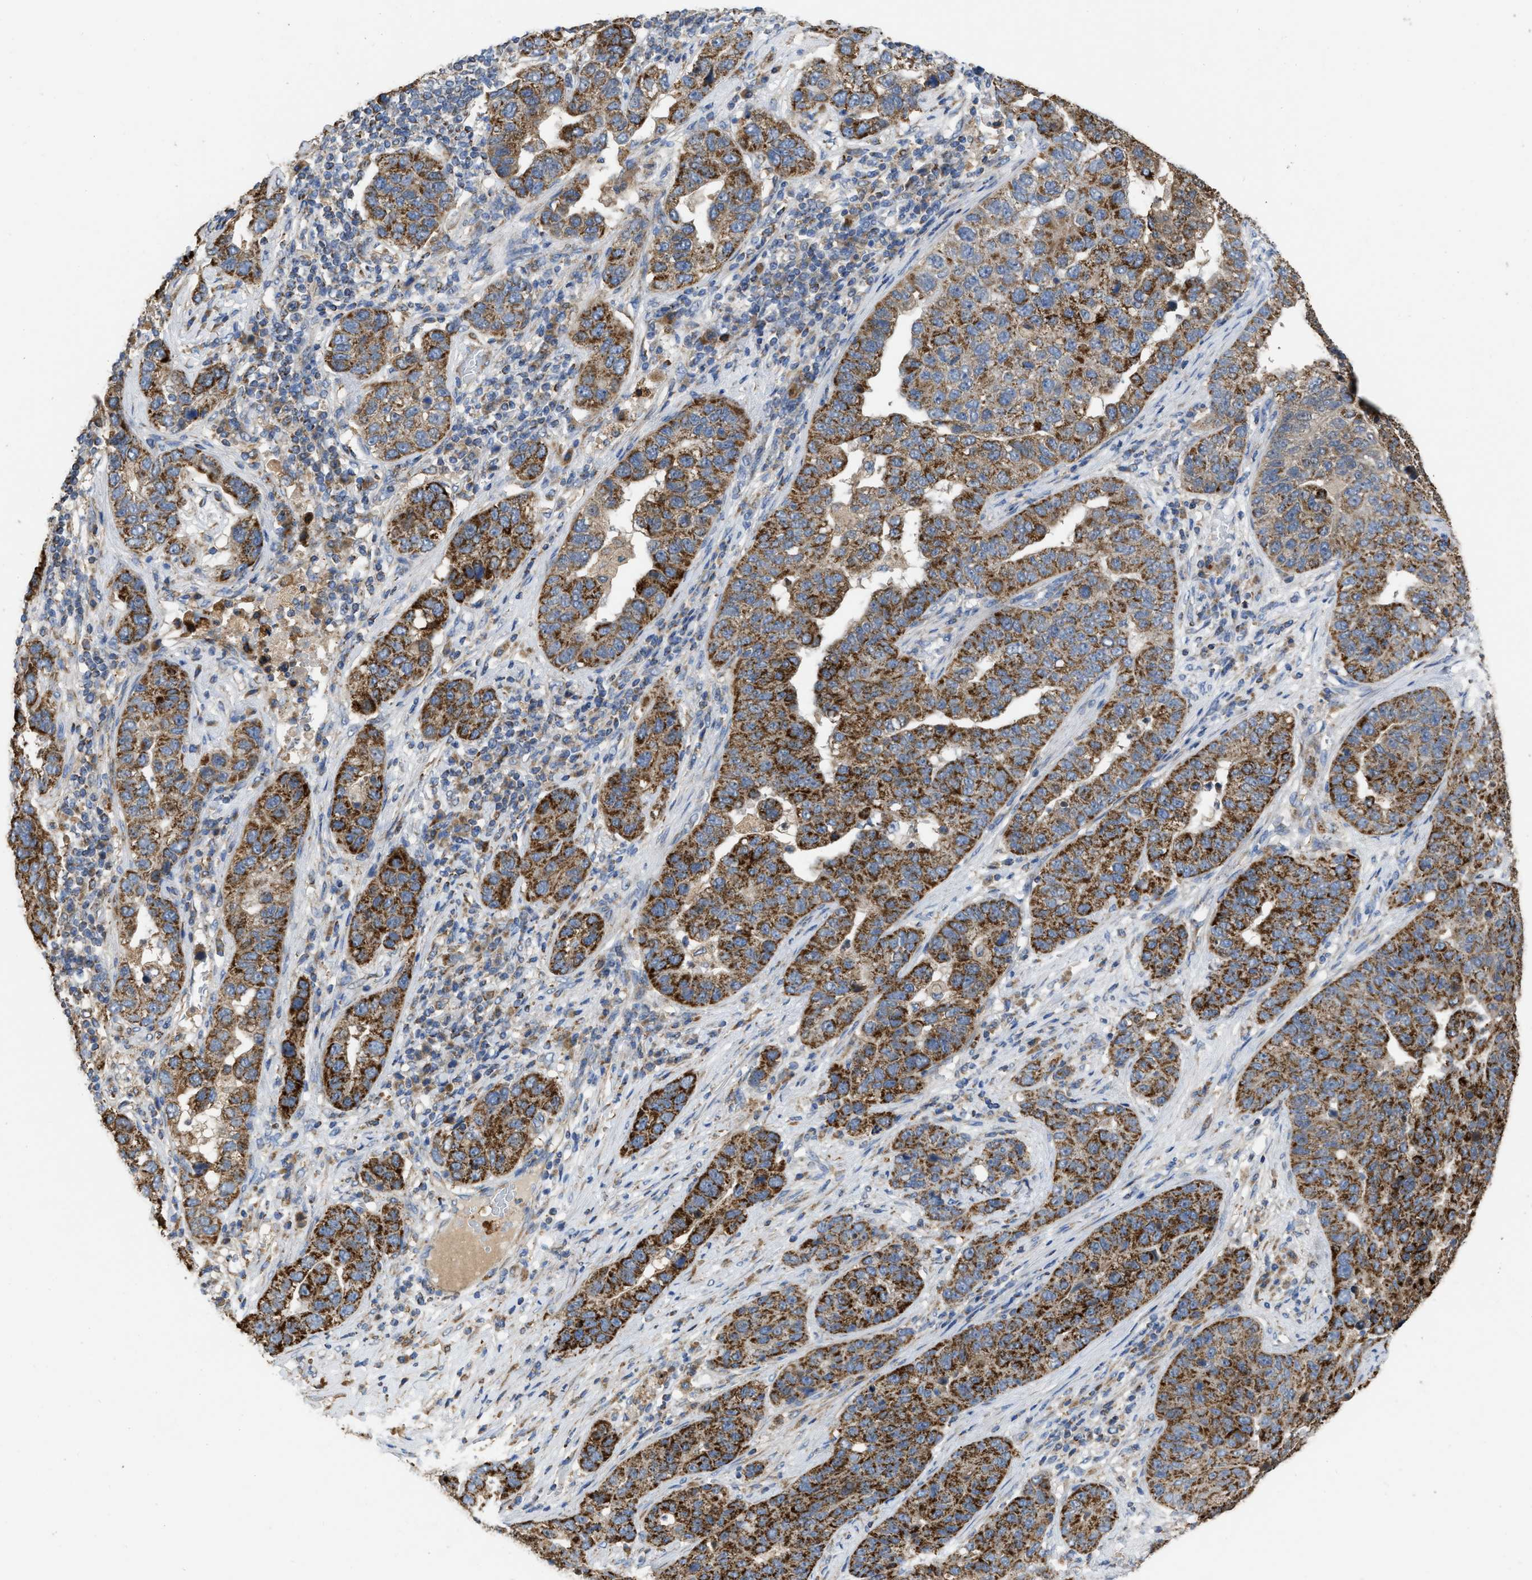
{"staining": {"intensity": "strong", "quantity": ">75%", "location": "cytoplasmic/membranous"}, "tissue": "pancreatic cancer", "cell_type": "Tumor cells", "image_type": "cancer", "snomed": [{"axis": "morphology", "description": "Adenocarcinoma, NOS"}, {"axis": "topography", "description": "Pancreas"}], "caption": "Brown immunohistochemical staining in pancreatic cancer (adenocarcinoma) shows strong cytoplasmic/membranous positivity in approximately >75% of tumor cells.", "gene": "AK2", "patient": {"sex": "female", "age": 61}}